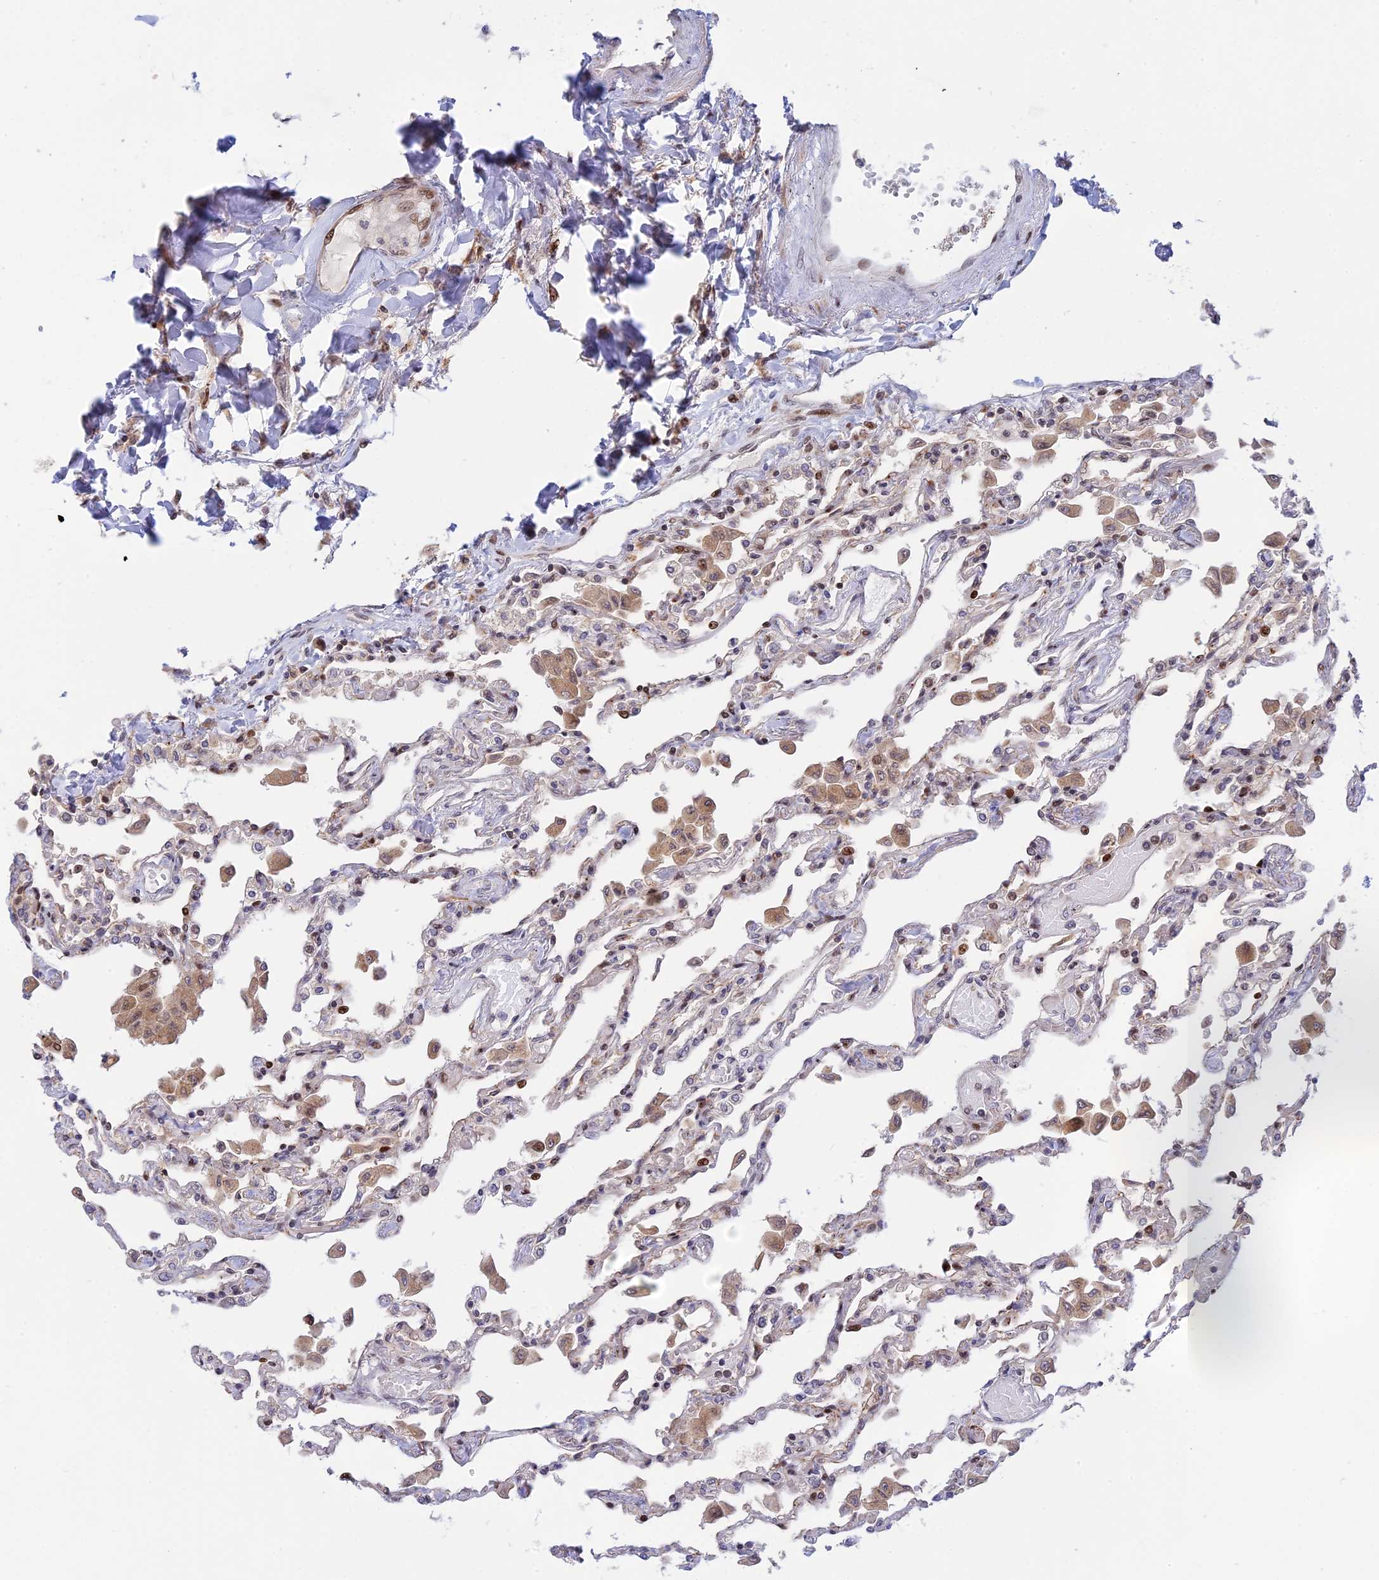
{"staining": {"intensity": "negative", "quantity": "none", "location": "none"}, "tissue": "lung", "cell_type": "Alveolar cells", "image_type": "normal", "snomed": [{"axis": "morphology", "description": "Normal tissue, NOS"}, {"axis": "topography", "description": "Bronchus"}, {"axis": "topography", "description": "Lung"}], "caption": "Image shows no significant protein positivity in alveolar cells of unremarkable lung. (Brightfield microscopy of DAB IHC at high magnification).", "gene": "GSKIP", "patient": {"sex": "female", "age": 49}}